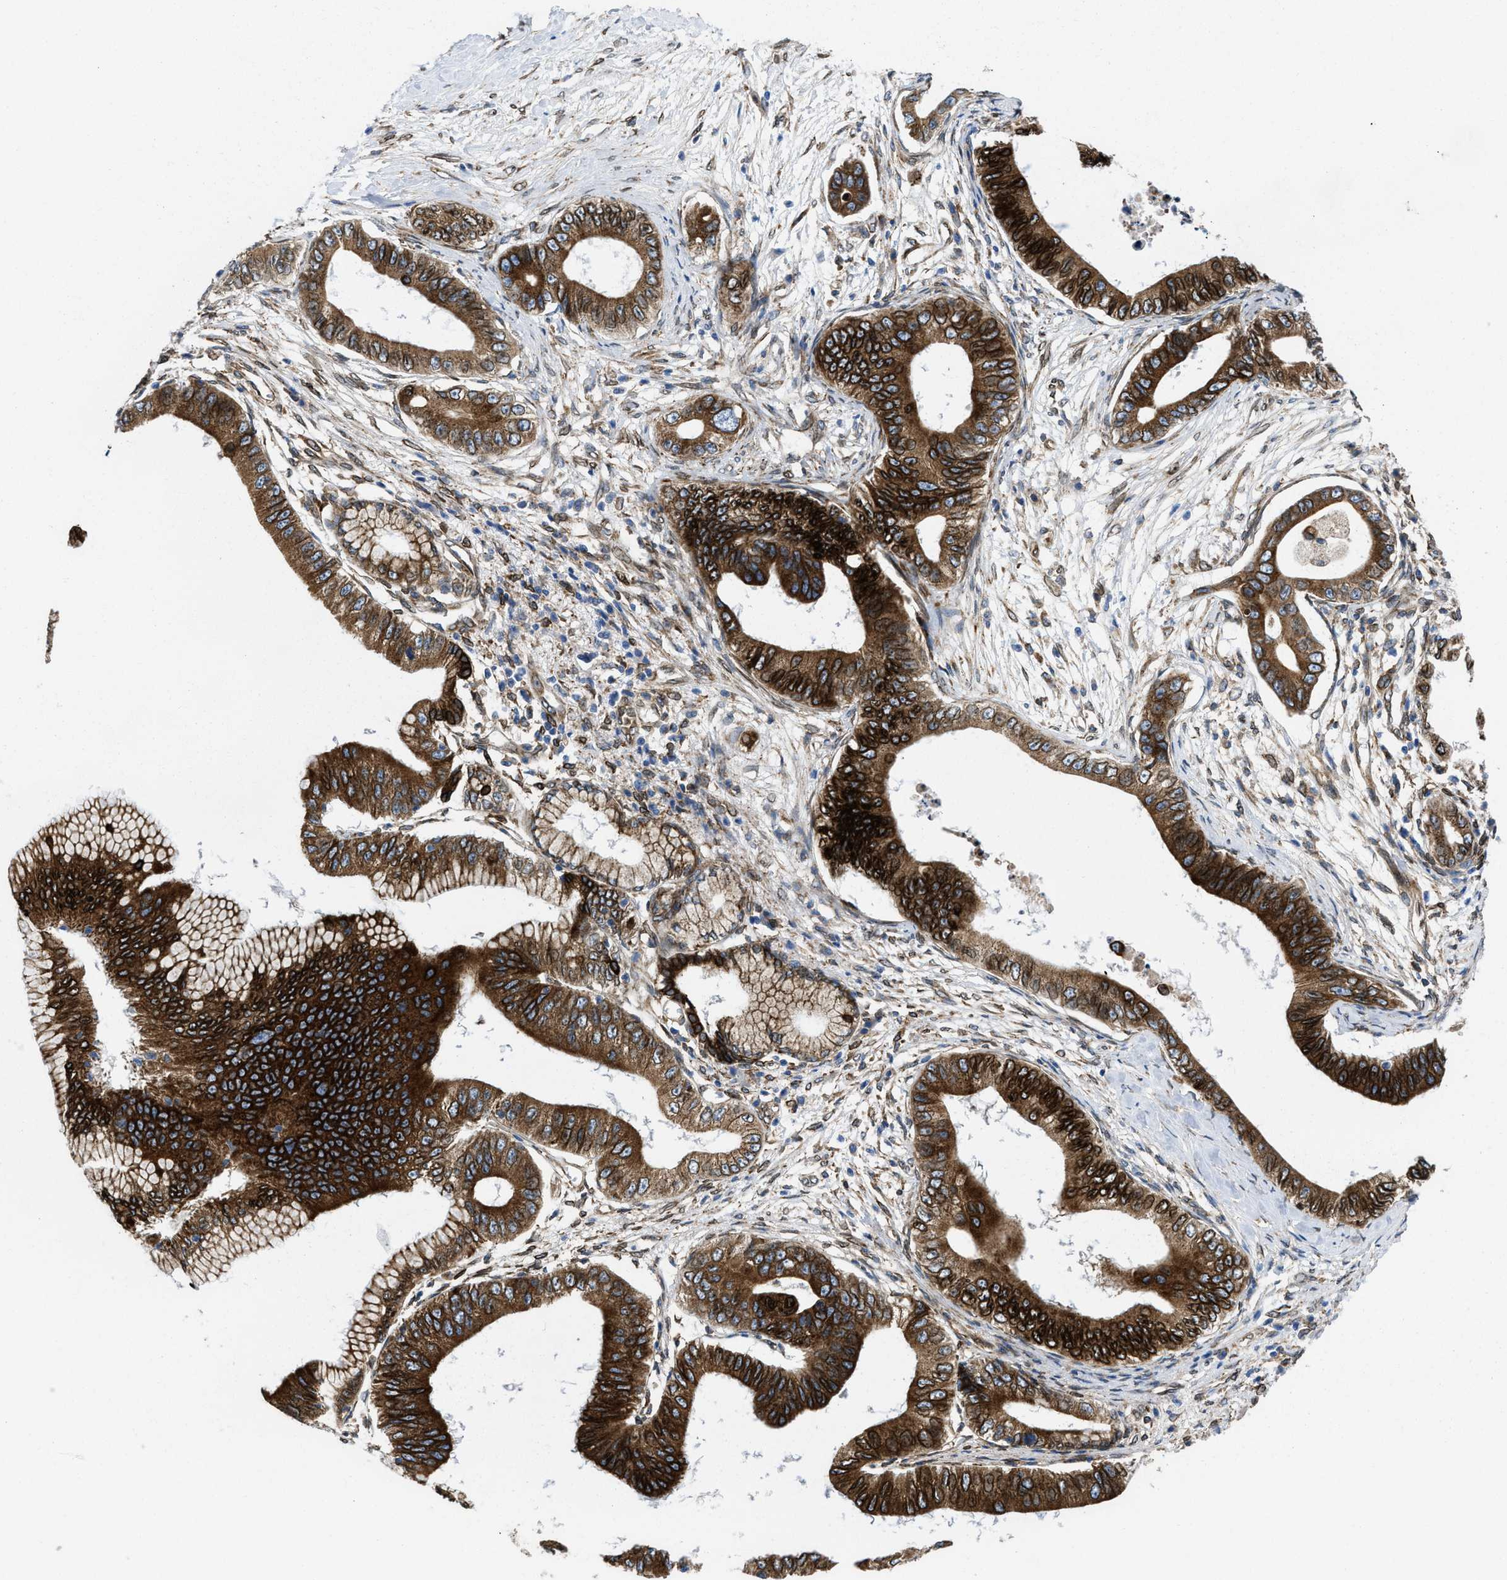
{"staining": {"intensity": "strong", "quantity": ">75%", "location": "cytoplasmic/membranous"}, "tissue": "pancreatic cancer", "cell_type": "Tumor cells", "image_type": "cancer", "snomed": [{"axis": "morphology", "description": "Adenocarcinoma, NOS"}, {"axis": "topography", "description": "Pancreas"}], "caption": "Tumor cells reveal high levels of strong cytoplasmic/membranous positivity in about >75% of cells in human pancreatic adenocarcinoma.", "gene": "ERLIN2", "patient": {"sex": "male", "age": 77}}